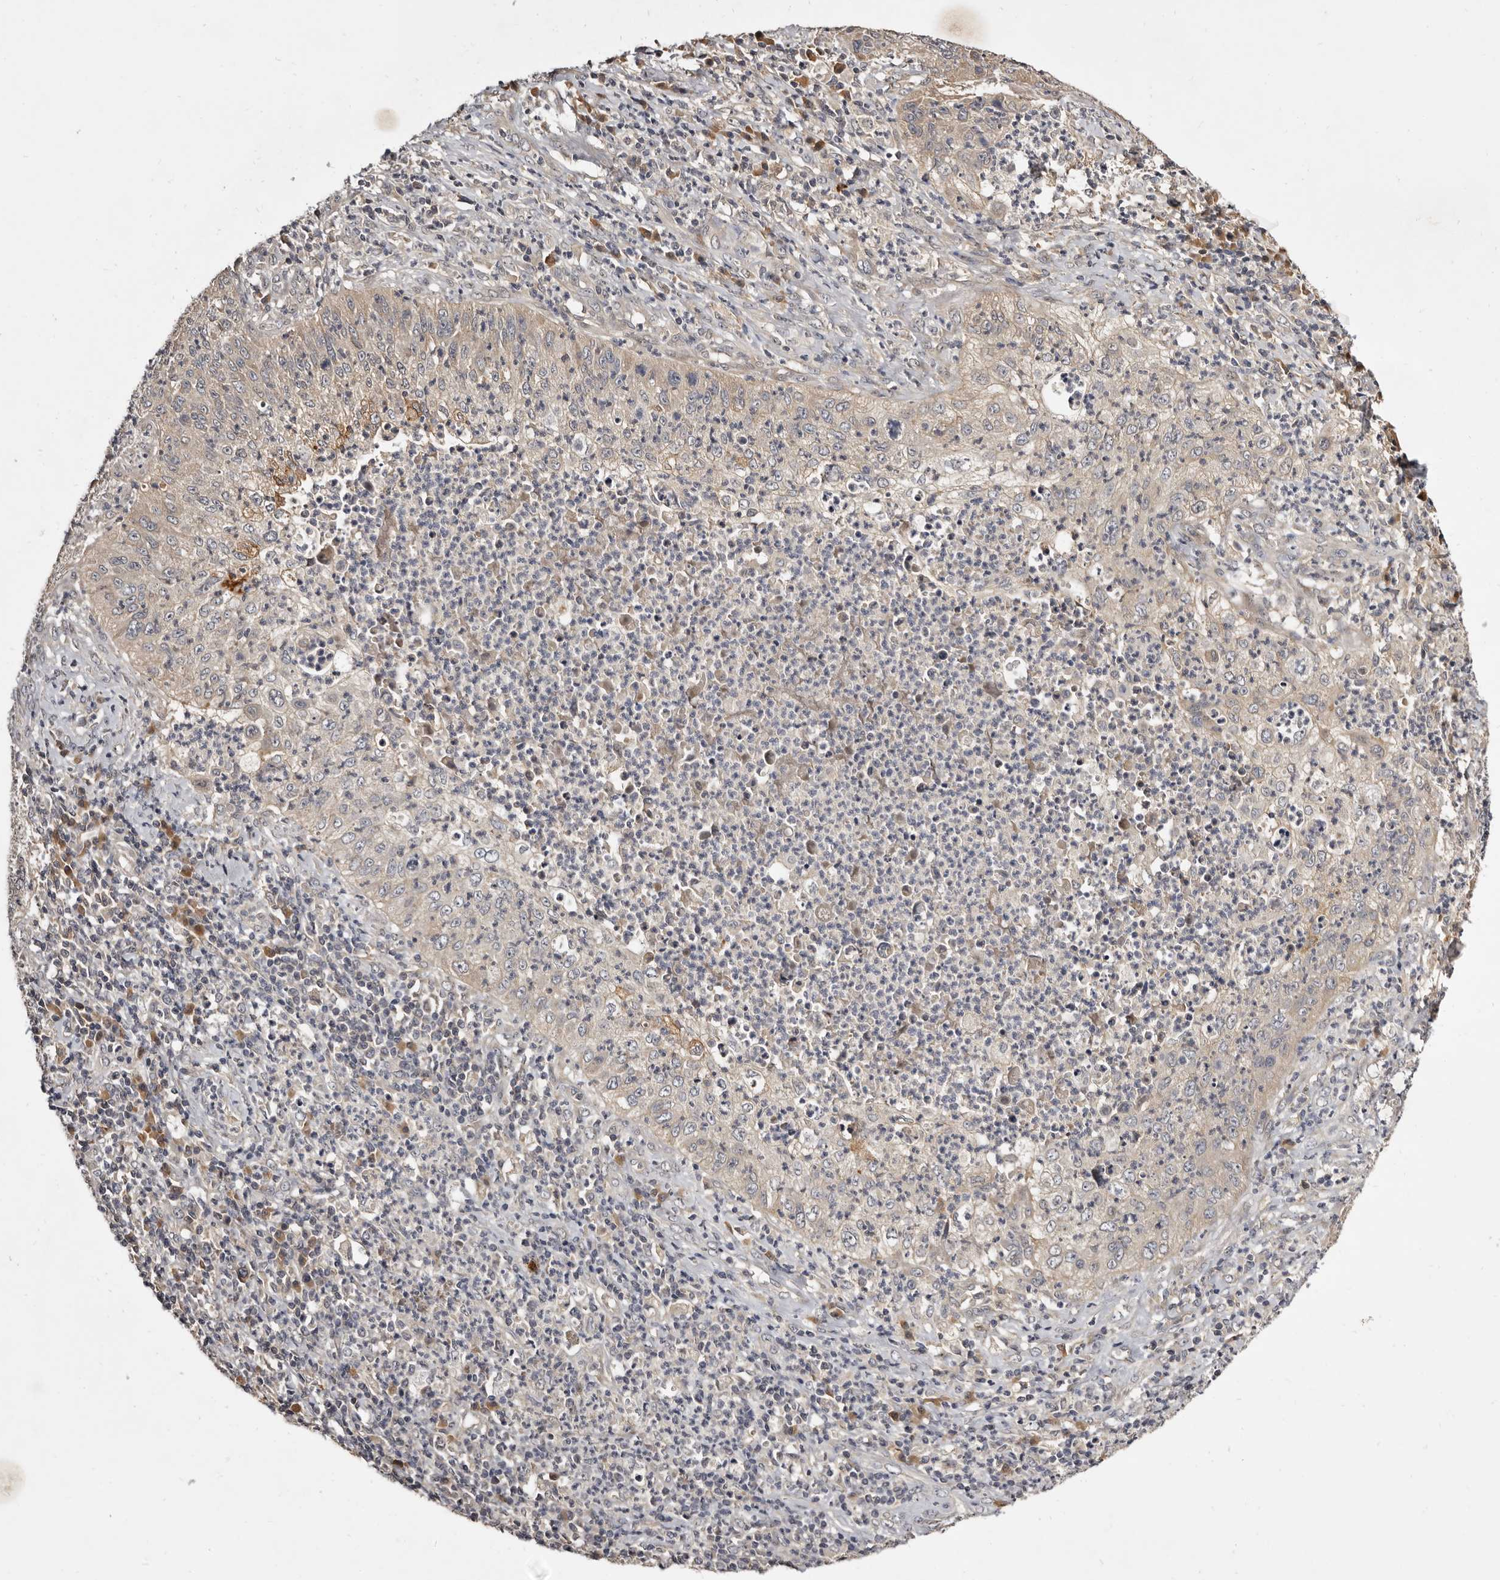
{"staining": {"intensity": "weak", "quantity": "<25%", "location": "cytoplasmic/membranous"}, "tissue": "cervical cancer", "cell_type": "Tumor cells", "image_type": "cancer", "snomed": [{"axis": "morphology", "description": "Squamous cell carcinoma, NOS"}, {"axis": "topography", "description": "Cervix"}], "caption": "The immunohistochemistry micrograph has no significant staining in tumor cells of squamous cell carcinoma (cervical) tissue.", "gene": "INAVA", "patient": {"sex": "female", "age": 30}}